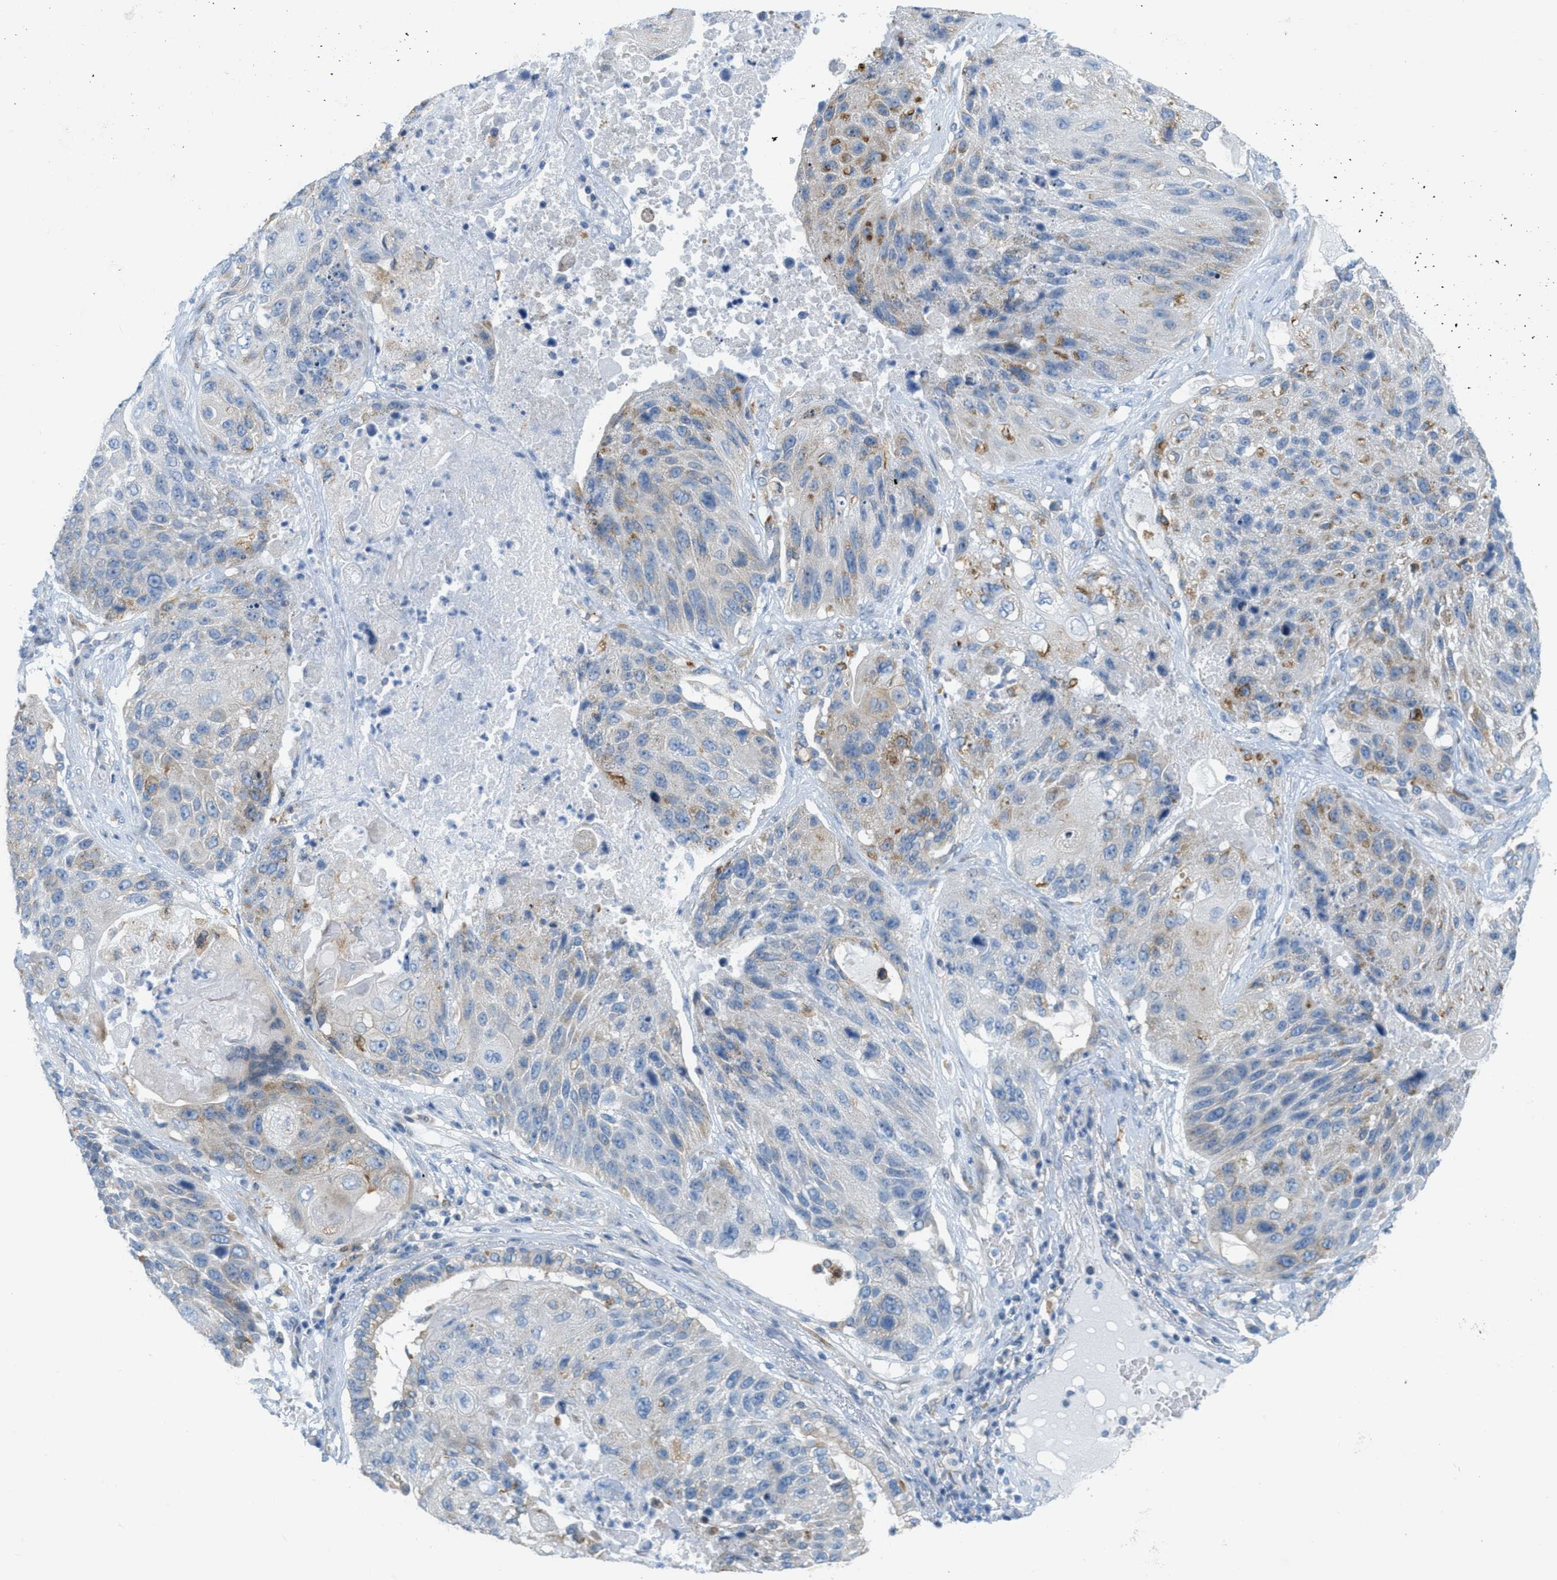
{"staining": {"intensity": "moderate", "quantity": "<25%", "location": "cytoplasmic/membranous"}, "tissue": "lung cancer", "cell_type": "Tumor cells", "image_type": "cancer", "snomed": [{"axis": "morphology", "description": "Squamous cell carcinoma, NOS"}, {"axis": "topography", "description": "Lung"}], "caption": "Lung squamous cell carcinoma stained with IHC demonstrates moderate cytoplasmic/membranous expression in approximately <25% of tumor cells.", "gene": "TEX264", "patient": {"sex": "male", "age": 61}}